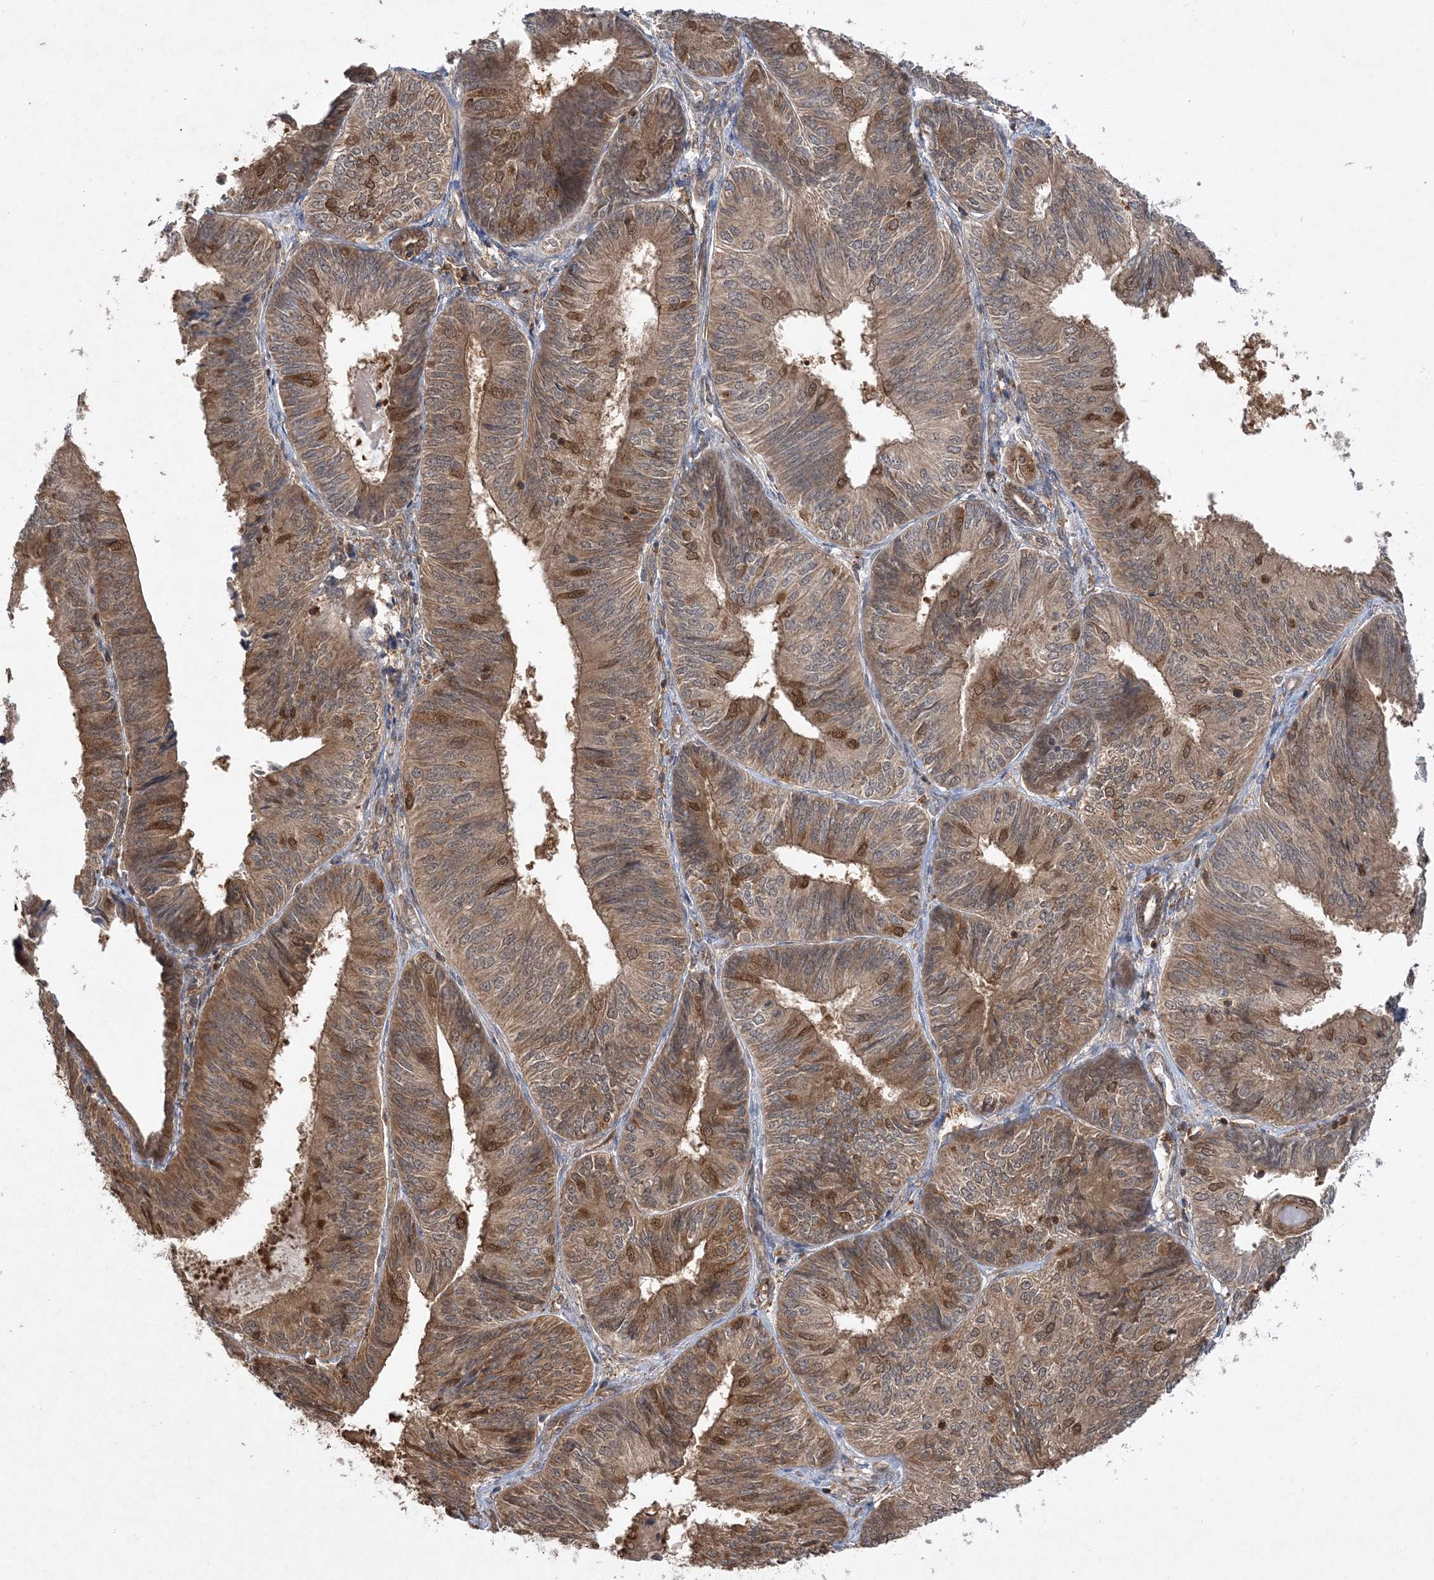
{"staining": {"intensity": "moderate", "quantity": ">75%", "location": "cytoplasmic/membranous,nuclear"}, "tissue": "endometrial cancer", "cell_type": "Tumor cells", "image_type": "cancer", "snomed": [{"axis": "morphology", "description": "Adenocarcinoma, NOS"}, {"axis": "topography", "description": "Endometrium"}], "caption": "Endometrial adenocarcinoma was stained to show a protein in brown. There is medium levels of moderate cytoplasmic/membranous and nuclear expression in approximately >75% of tumor cells.", "gene": "ACYP1", "patient": {"sex": "female", "age": 58}}